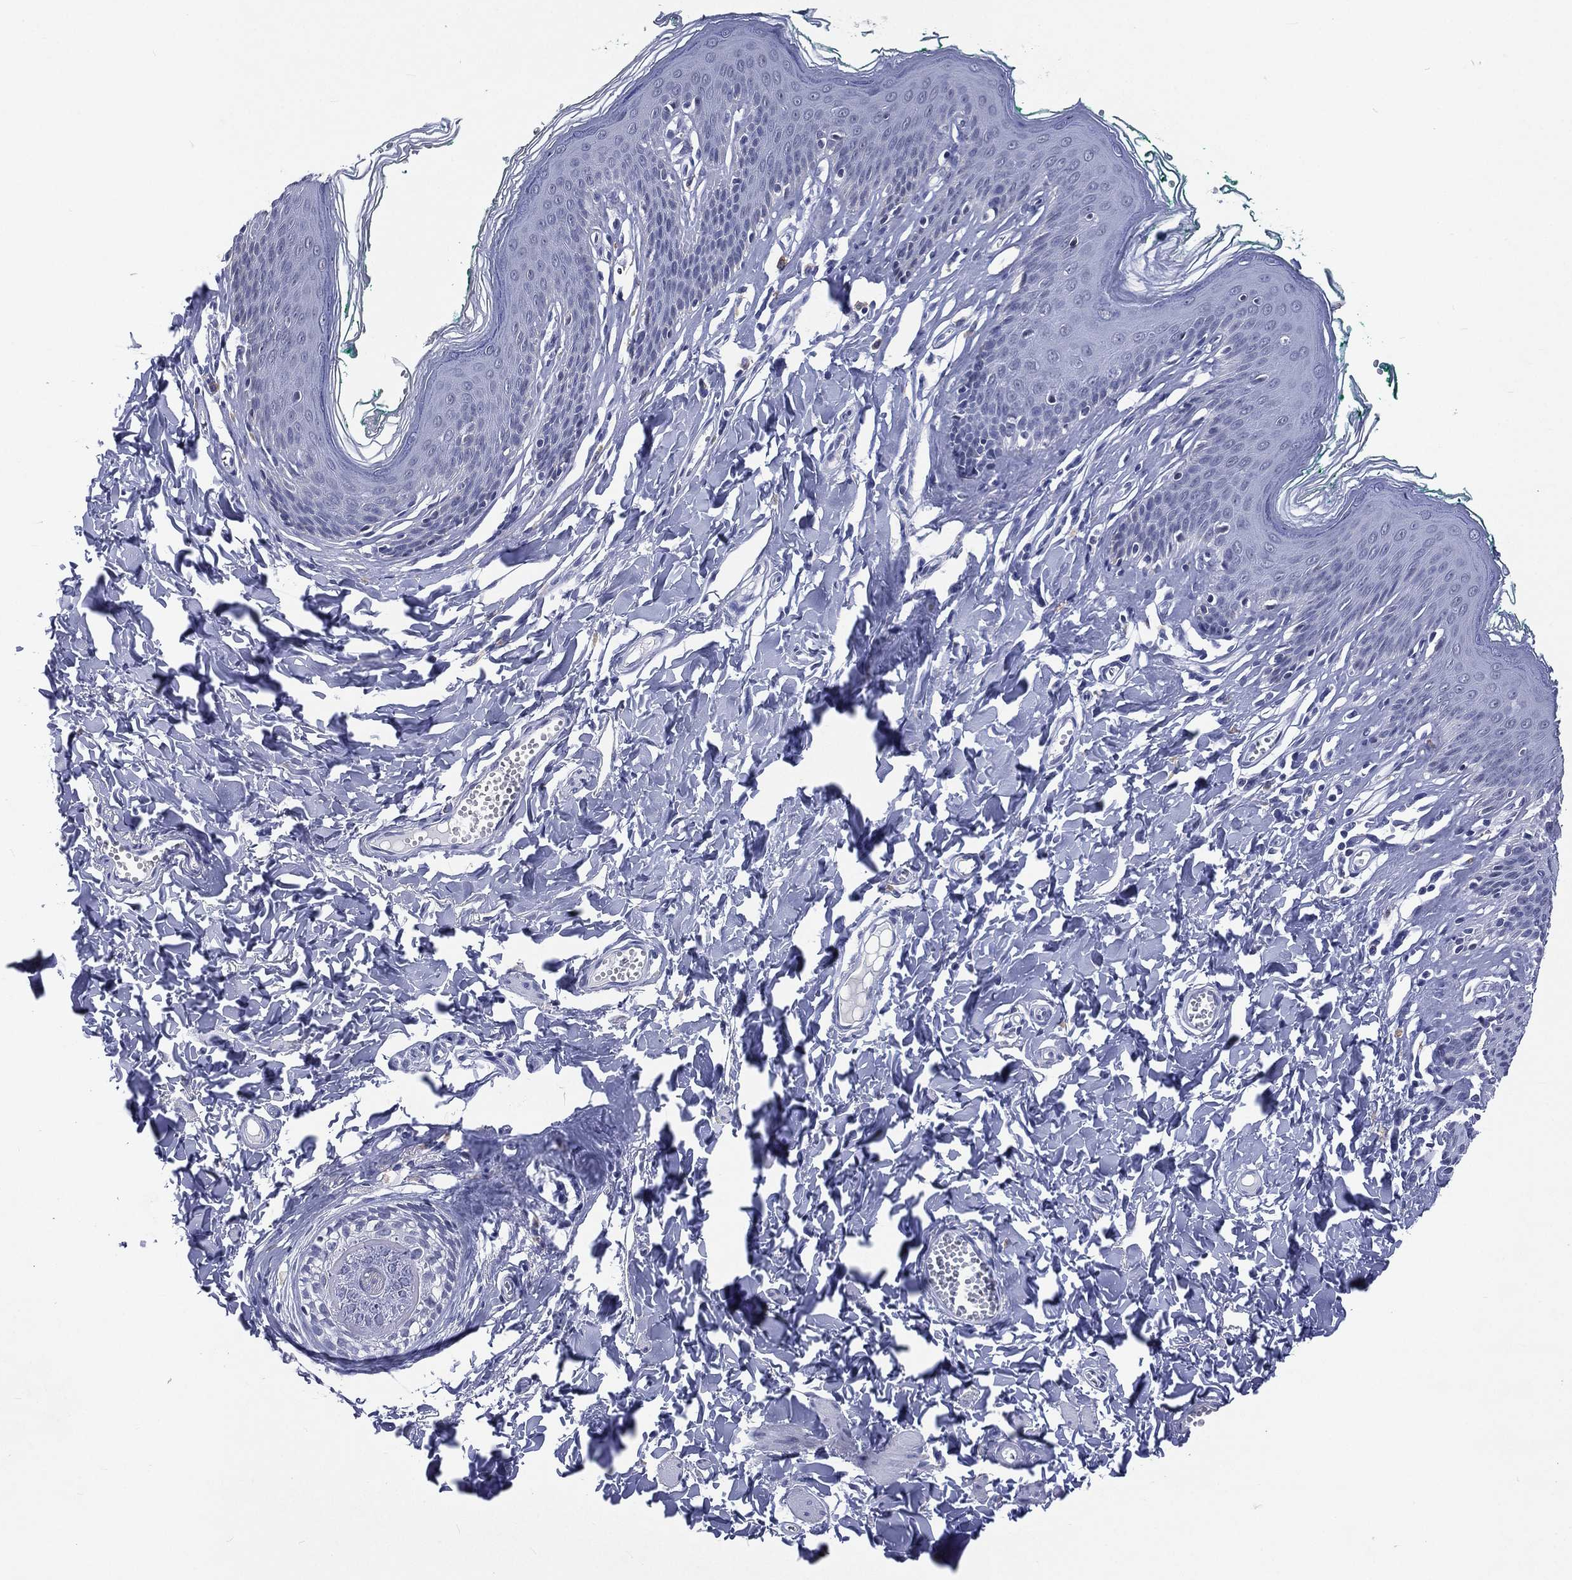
{"staining": {"intensity": "negative", "quantity": "none", "location": "none"}, "tissue": "skin", "cell_type": "Epidermal cells", "image_type": "normal", "snomed": [{"axis": "morphology", "description": "Normal tissue, NOS"}, {"axis": "topography", "description": "Vulva"}], "caption": "Immunohistochemical staining of benign human skin exhibits no significant positivity in epidermal cells. Brightfield microscopy of immunohistochemistry stained with DAB (brown) and hematoxylin (blue), captured at high magnification.", "gene": "SSX1", "patient": {"sex": "female", "age": 66}}